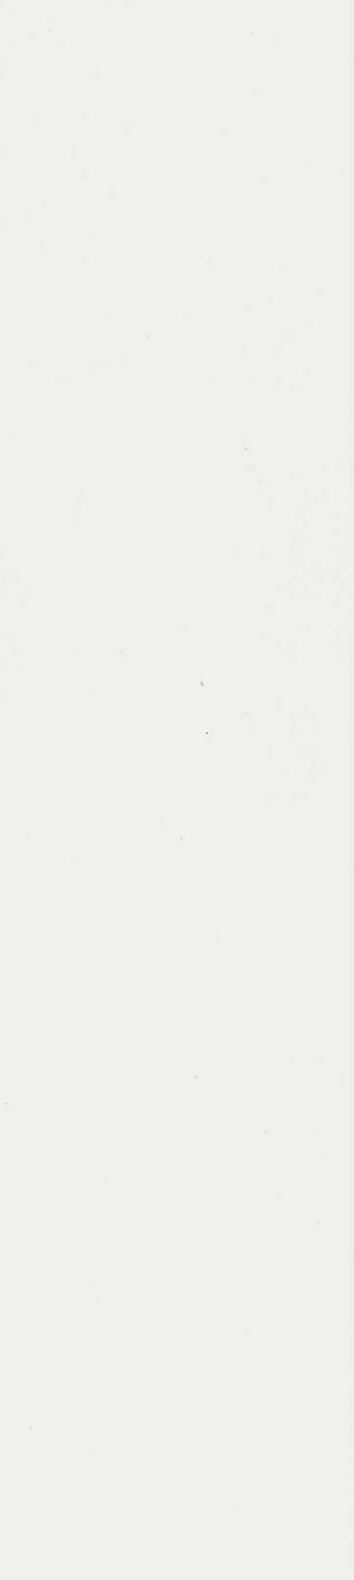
{"staining": {"intensity": "strong", "quantity": ">75%", "location": "nuclear"}, "tissue": "salivary gland", "cell_type": "Glandular cells", "image_type": "normal", "snomed": [{"axis": "morphology", "description": "Normal tissue, NOS"}, {"axis": "topography", "description": "Salivary gland"}], "caption": "Immunohistochemical staining of benign human salivary gland exhibits >75% levels of strong nuclear protein staining in about >75% of glandular cells. Nuclei are stained in blue.", "gene": "TRMT5", "patient": {"sex": "male", "age": 54}}